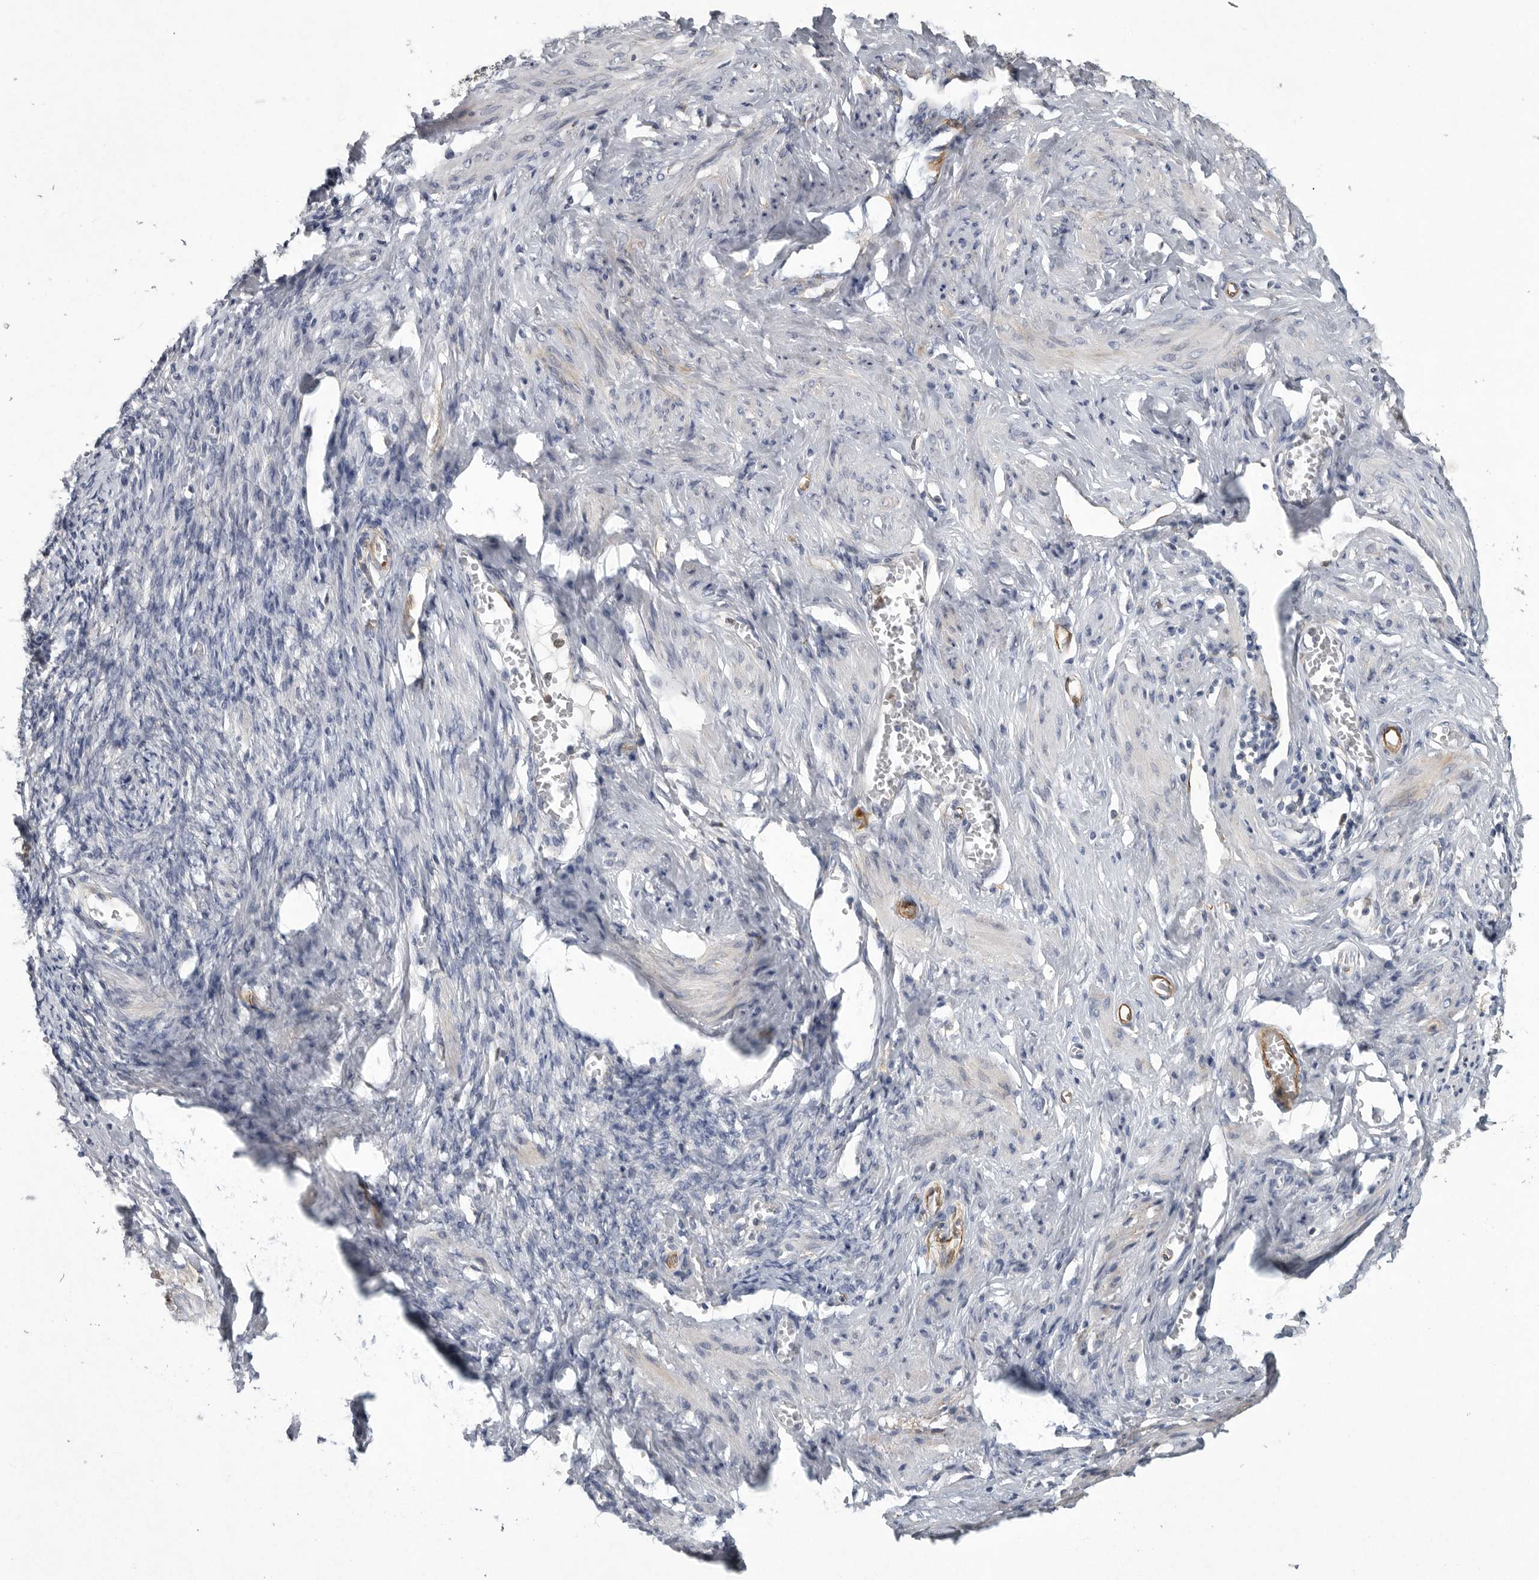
{"staining": {"intensity": "negative", "quantity": "none", "location": "none"}, "tissue": "adipose tissue", "cell_type": "Adipocytes", "image_type": "normal", "snomed": [{"axis": "morphology", "description": "Normal tissue, NOS"}, {"axis": "topography", "description": "Vascular tissue"}, {"axis": "topography", "description": "Fallopian tube"}, {"axis": "topography", "description": "Ovary"}], "caption": "Adipocytes show no significant protein positivity in benign adipose tissue. Brightfield microscopy of immunohistochemistry (IHC) stained with DAB (3,3'-diaminobenzidine) (brown) and hematoxylin (blue), captured at high magnification.", "gene": "MINPP1", "patient": {"sex": "female", "age": 67}}